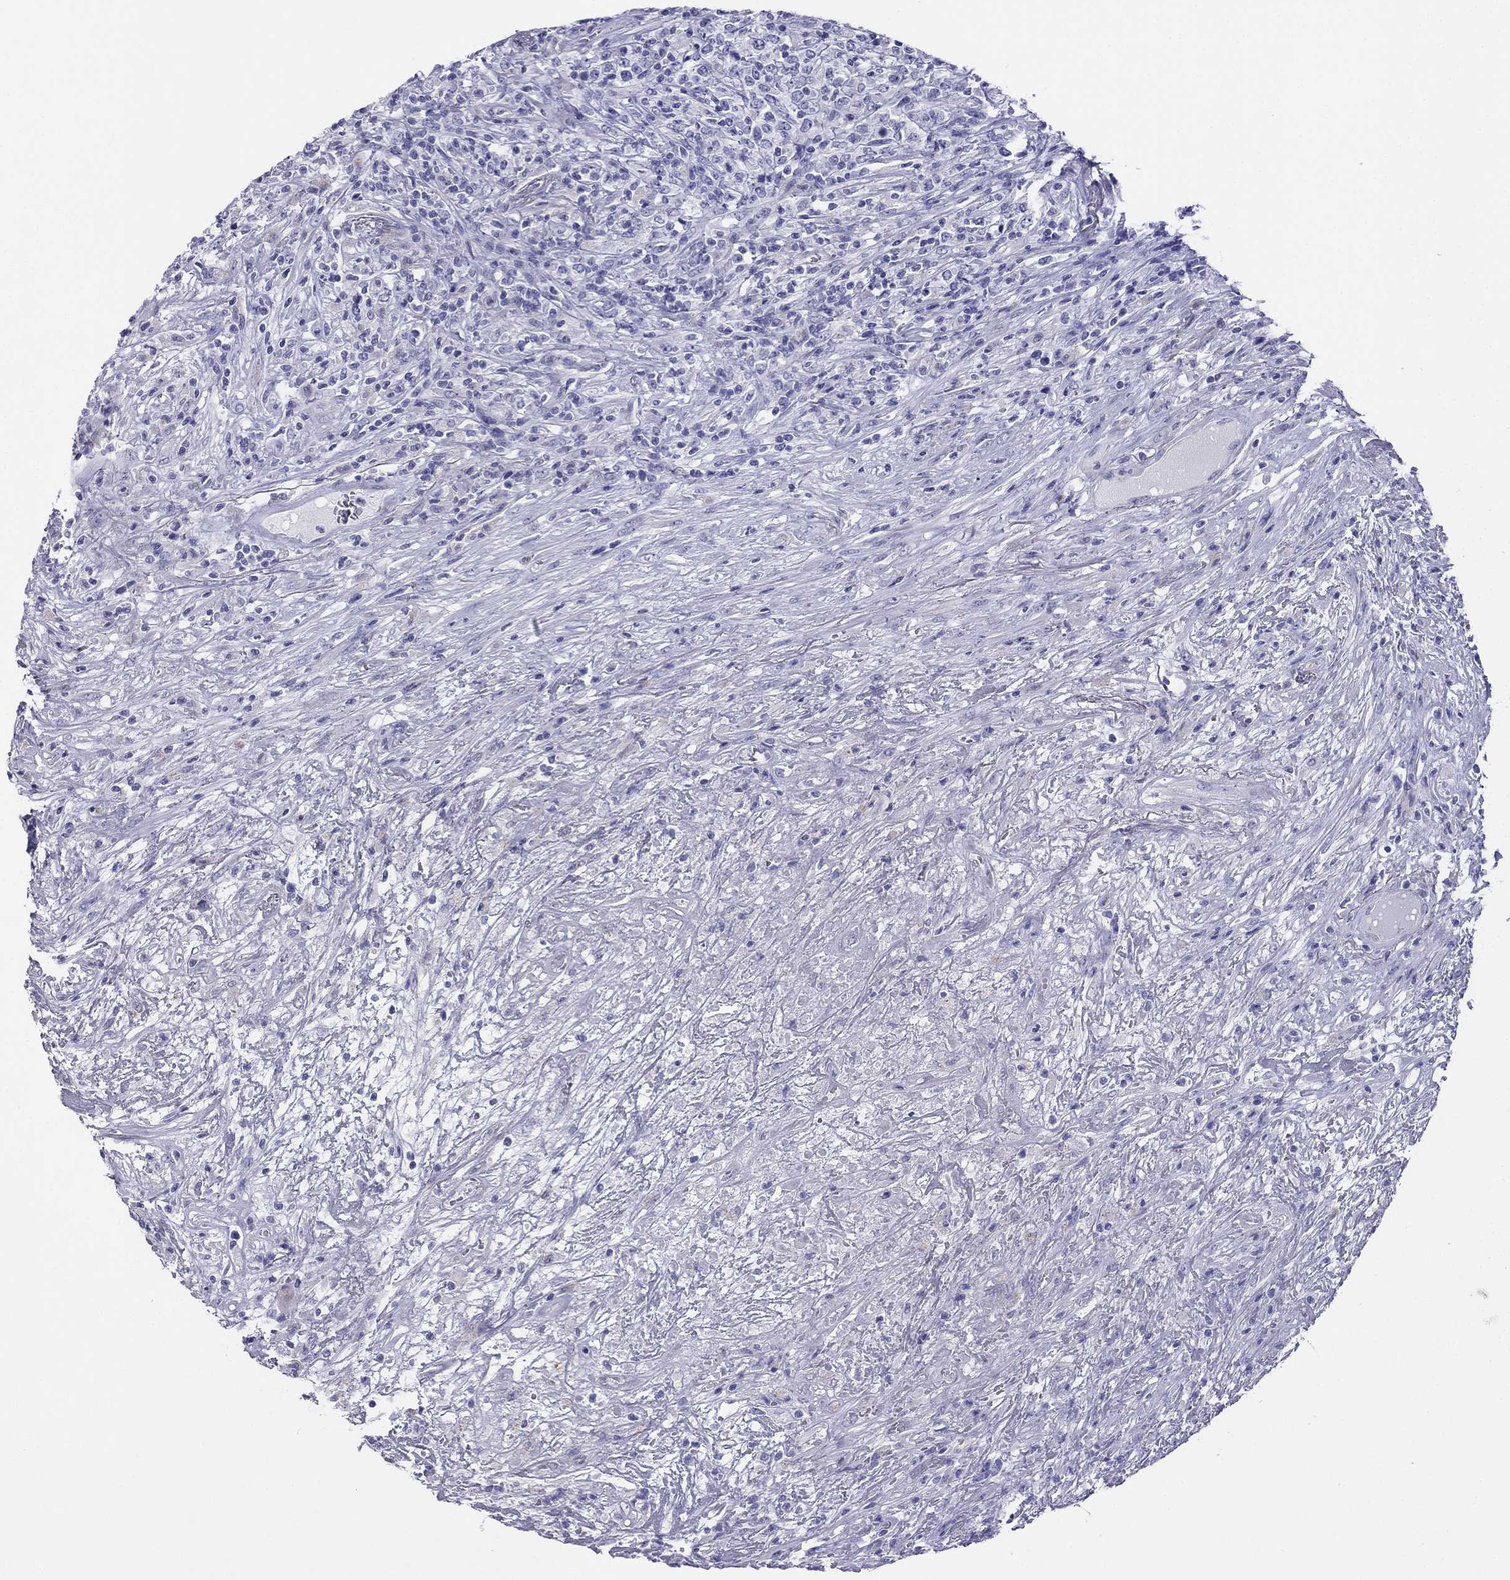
{"staining": {"intensity": "negative", "quantity": "none", "location": "none"}, "tissue": "lymphoma", "cell_type": "Tumor cells", "image_type": "cancer", "snomed": [{"axis": "morphology", "description": "Malignant lymphoma, non-Hodgkin's type, High grade"}, {"axis": "topography", "description": "Lung"}], "caption": "IHC of high-grade malignant lymphoma, non-Hodgkin's type demonstrates no staining in tumor cells. Nuclei are stained in blue.", "gene": "ALOXE3", "patient": {"sex": "male", "age": 79}}